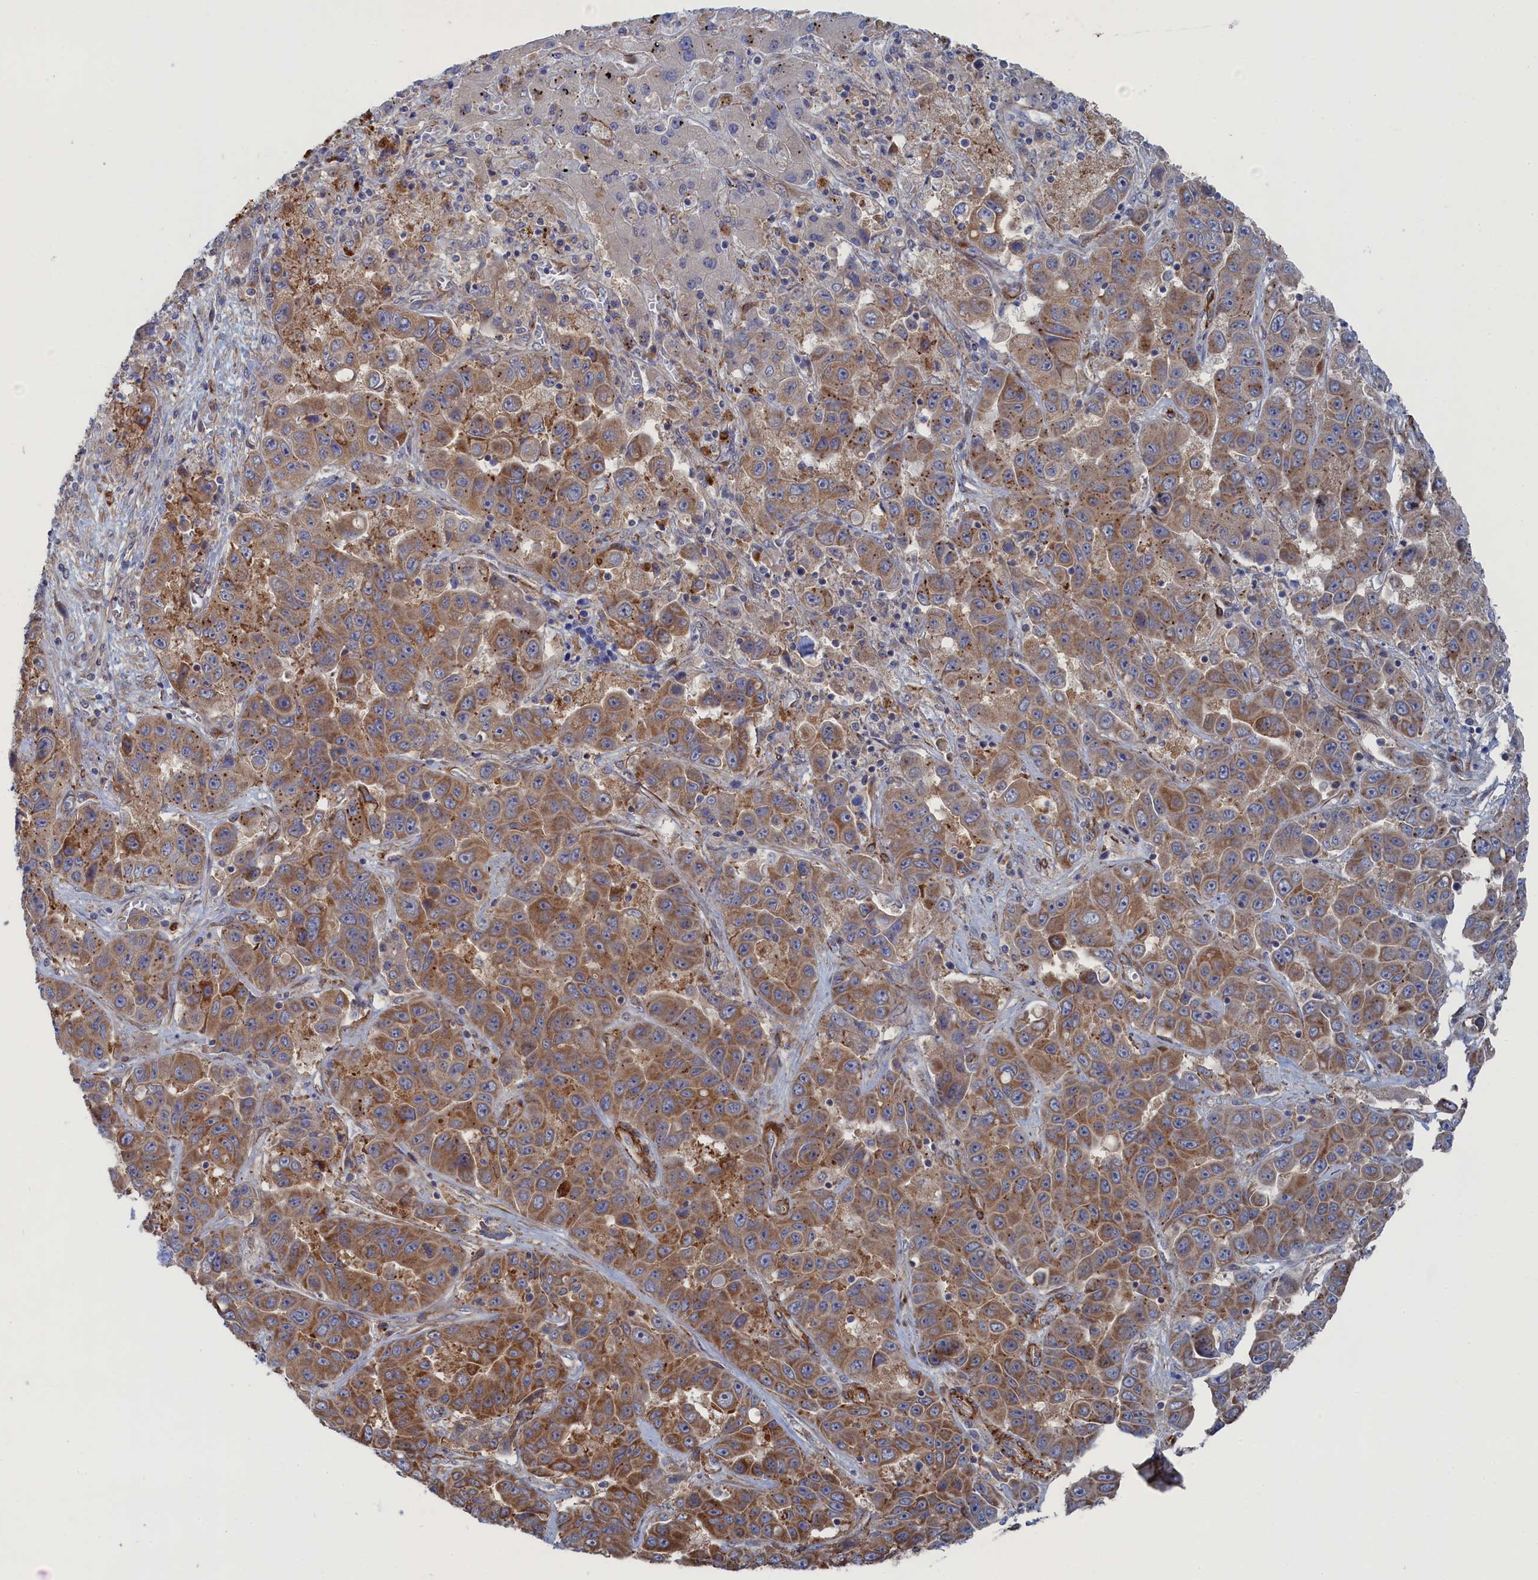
{"staining": {"intensity": "moderate", "quantity": ">75%", "location": "cytoplasmic/membranous"}, "tissue": "liver cancer", "cell_type": "Tumor cells", "image_type": "cancer", "snomed": [{"axis": "morphology", "description": "Cholangiocarcinoma"}, {"axis": "topography", "description": "Liver"}], "caption": "DAB (3,3'-diaminobenzidine) immunohistochemical staining of liver cholangiocarcinoma reveals moderate cytoplasmic/membranous protein expression in approximately >75% of tumor cells.", "gene": "FILIP1L", "patient": {"sex": "female", "age": 52}}